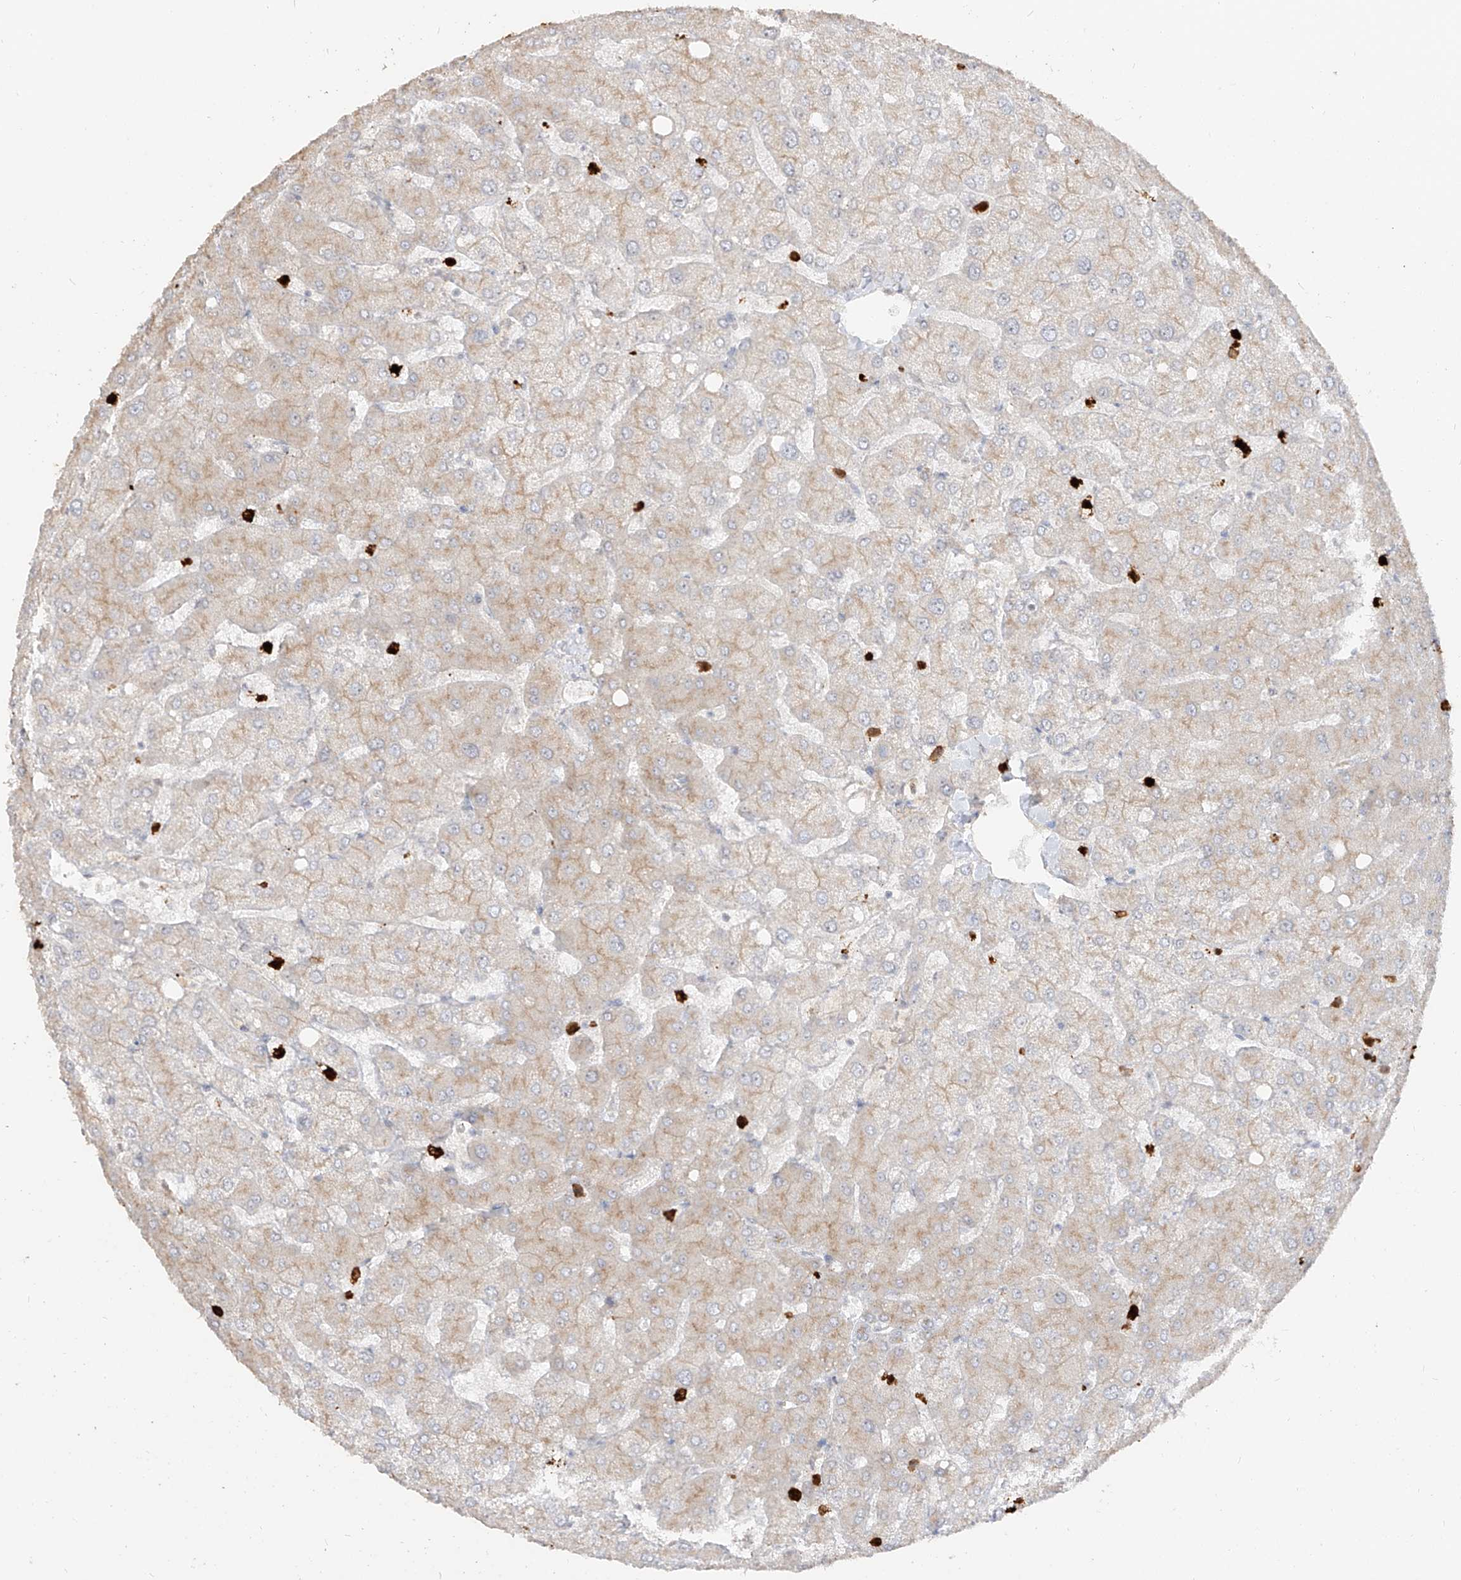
{"staining": {"intensity": "negative", "quantity": "none", "location": "none"}, "tissue": "liver", "cell_type": "Cholangiocytes", "image_type": "normal", "snomed": [{"axis": "morphology", "description": "Normal tissue, NOS"}, {"axis": "topography", "description": "Liver"}], "caption": "Immunohistochemistry (IHC) micrograph of unremarkable liver stained for a protein (brown), which demonstrates no expression in cholangiocytes.", "gene": "ZNF227", "patient": {"sex": "female", "age": 54}}